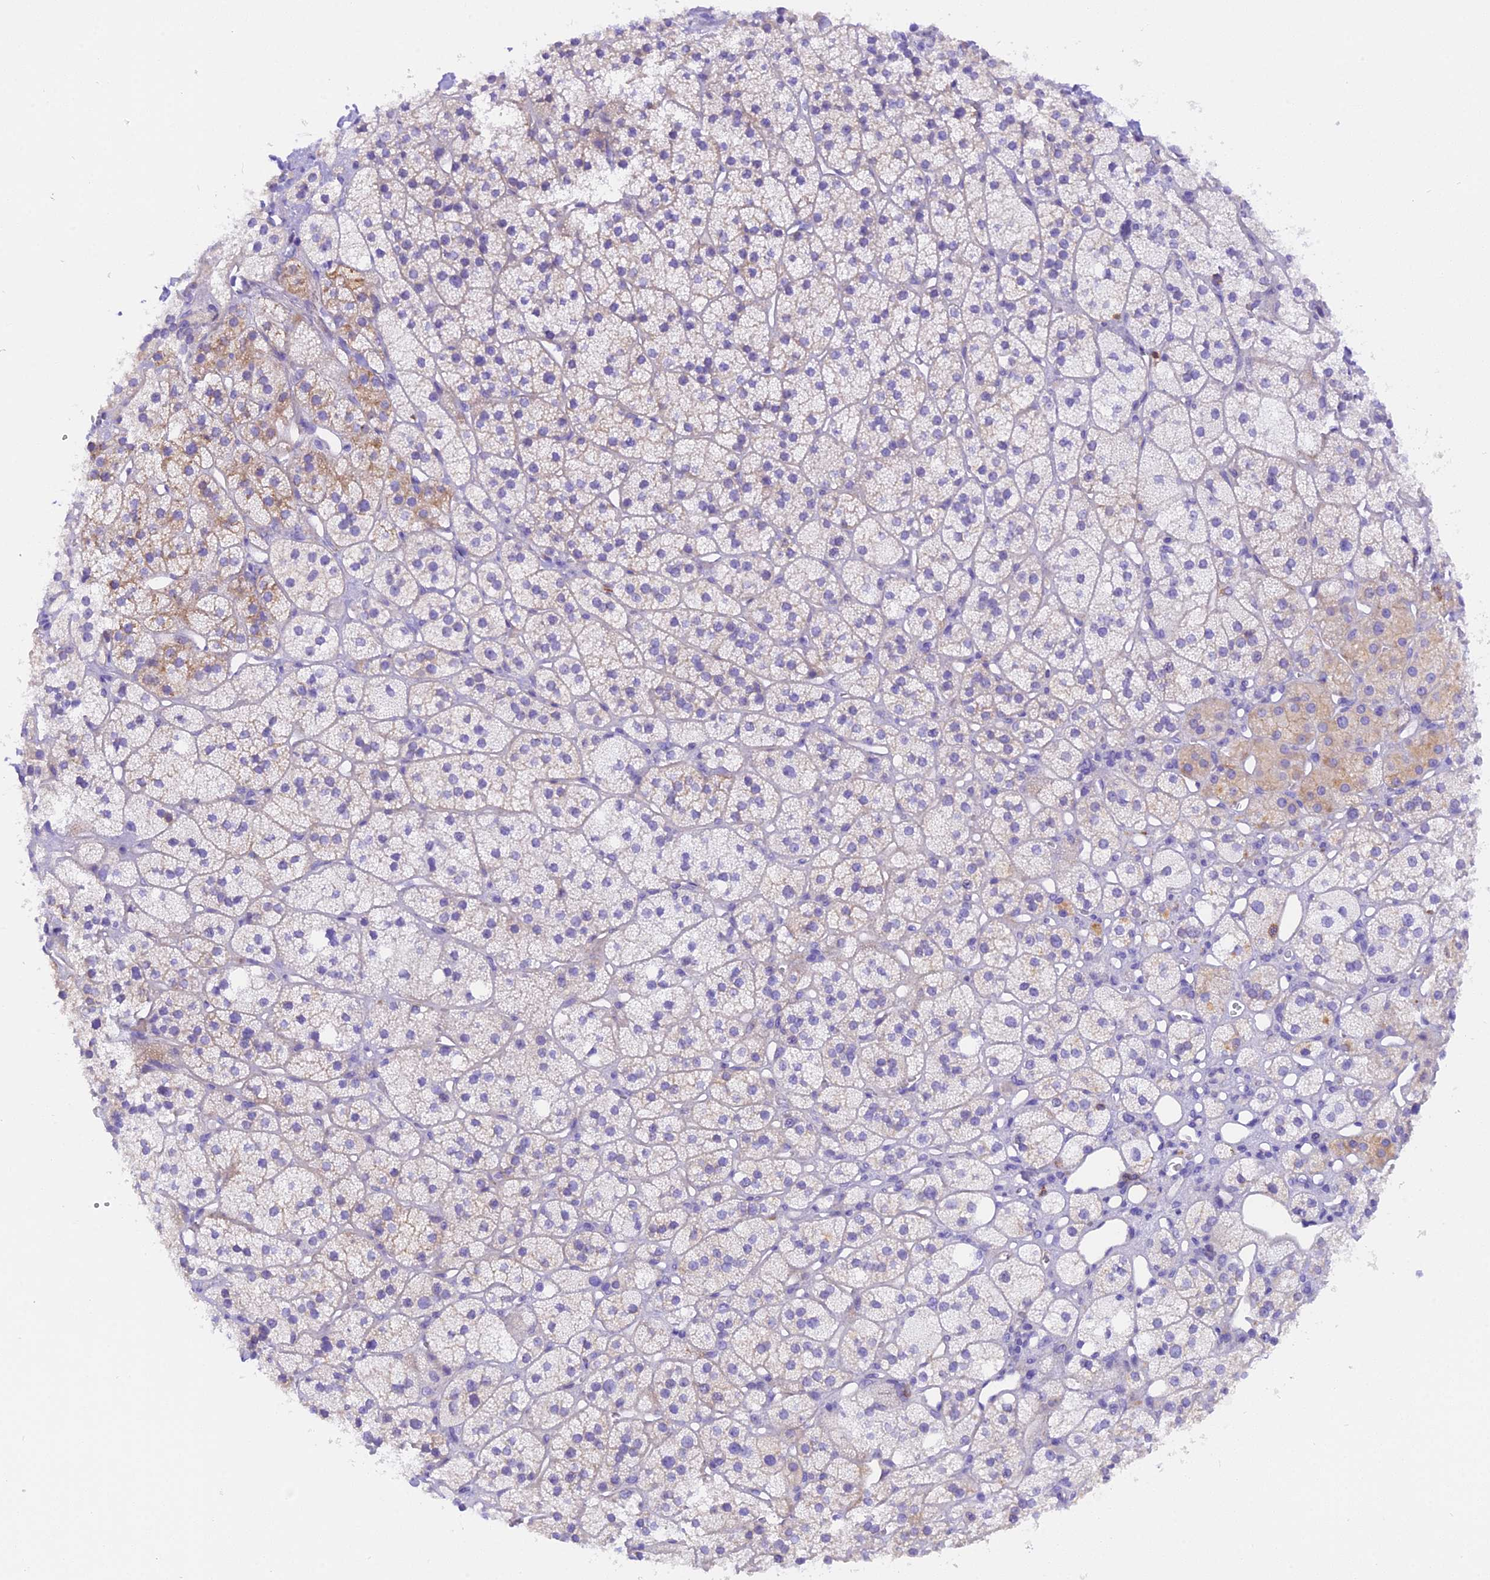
{"staining": {"intensity": "moderate", "quantity": "<25%", "location": "cytoplasmic/membranous"}, "tissue": "adrenal gland", "cell_type": "Glandular cells", "image_type": "normal", "snomed": [{"axis": "morphology", "description": "Normal tissue, NOS"}, {"axis": "topography", "description": "Adrenal gland"}], "caption": "A brown stain labels moderate cytoplasmic/membranous staining of a protein in glandular cells of unremarkable adrenal gland. Using DAB (brown) and hematoxylin (blue) stains, captured at high magnification using brightfield microscopy.", "gene": "FAM193A", "patient": {"sex": "male", "age": 61}}